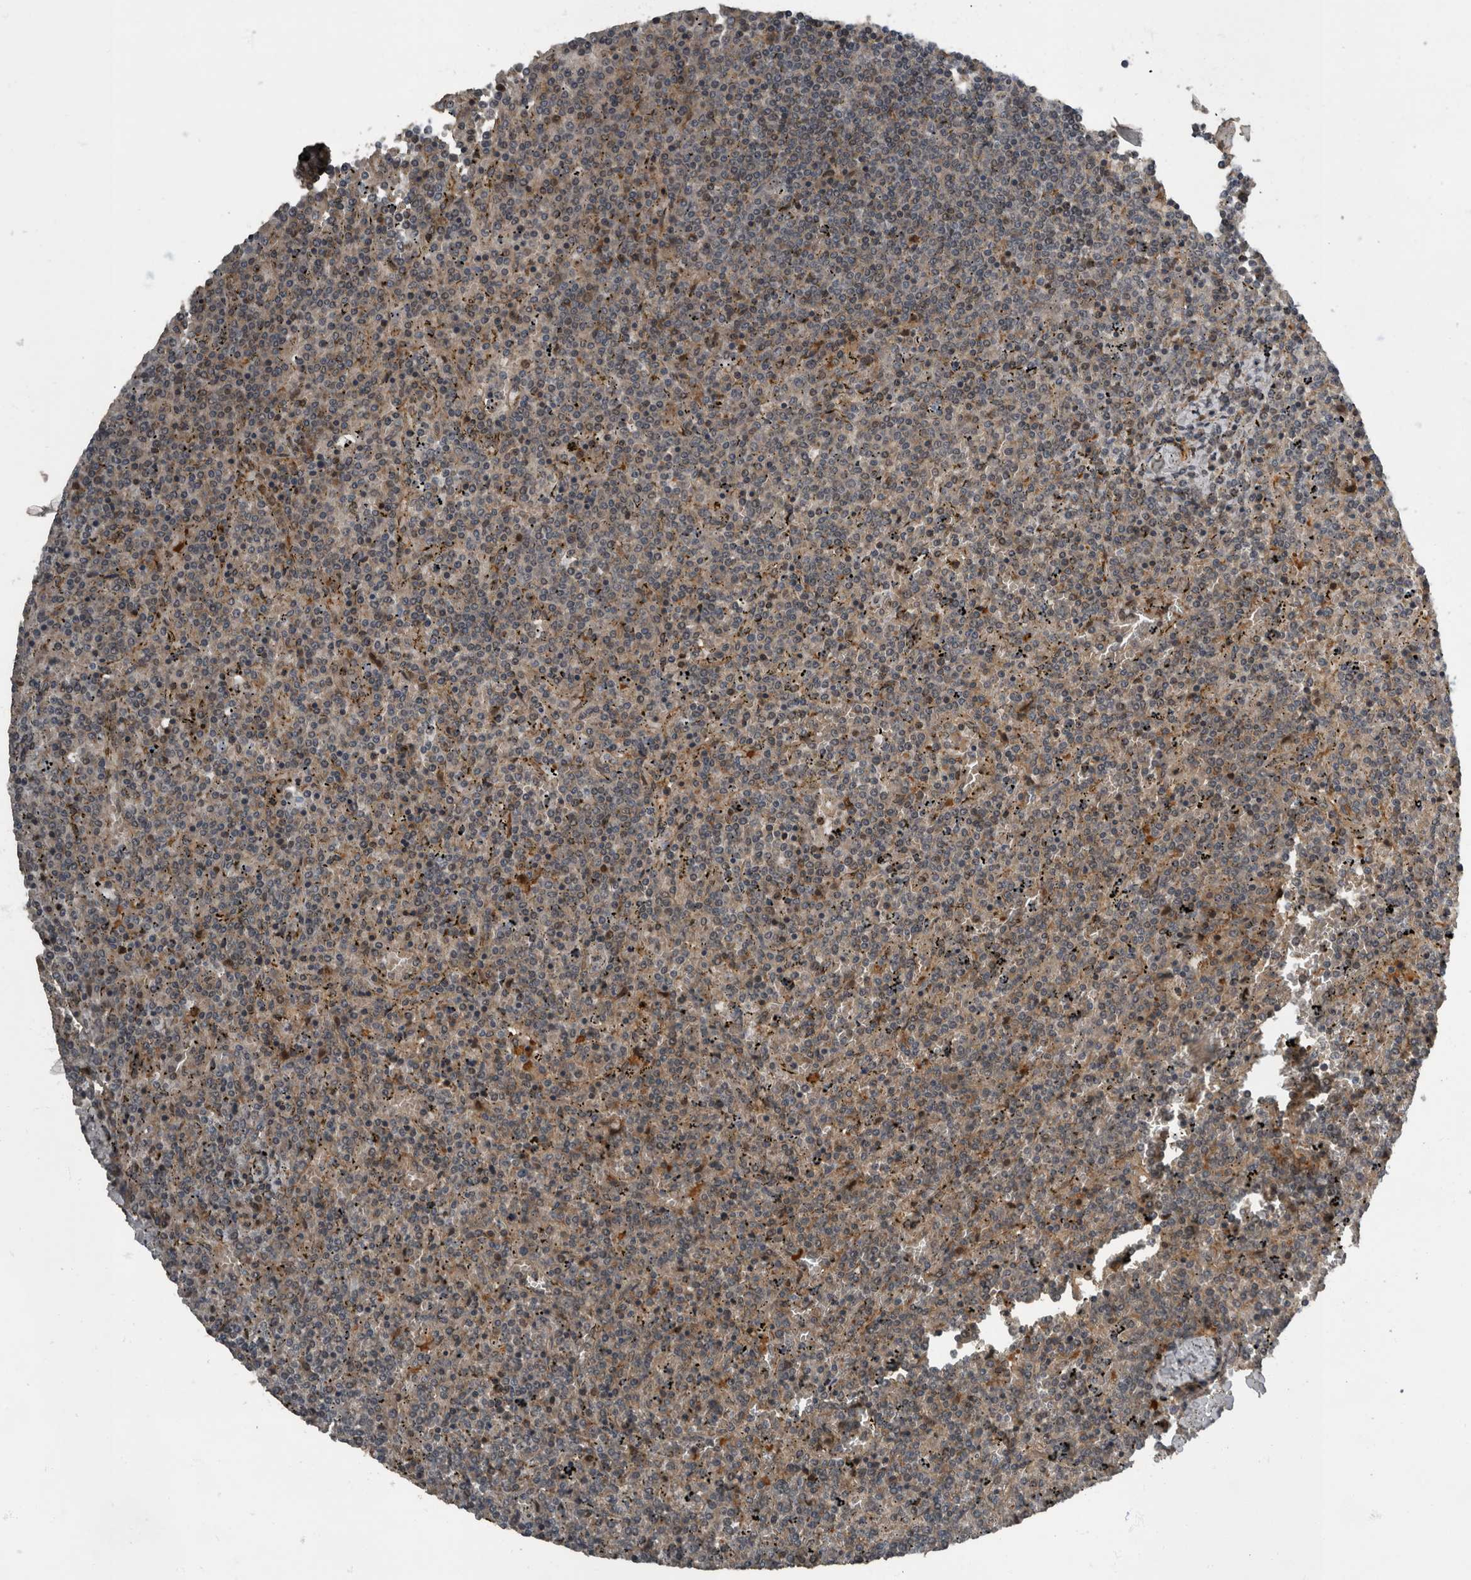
{"staining": {"intensity": "weak", "quantity": "25%-75%", "location": "cytoplasmic/membranous"}, "tissue": "lymphoma", "cell_type": "Tumor cells", "image_type": "cancer", "snomed": [{"axis": "morphology", "description": "Malignant lymphoma, non-Hodgkin's type, Low grade"}, {"axis": "topography", "description": "Spleen"}], "caption": "Human low-grade malignant lymphoma, non-Hodgkin's type stained with a brown dye displays weak cytoplasmic/membranous positive positivity in about 25%-75% of tumor cells.", "gene": "RABGGTB", "patient": {"sex": "female", "age": 19}}